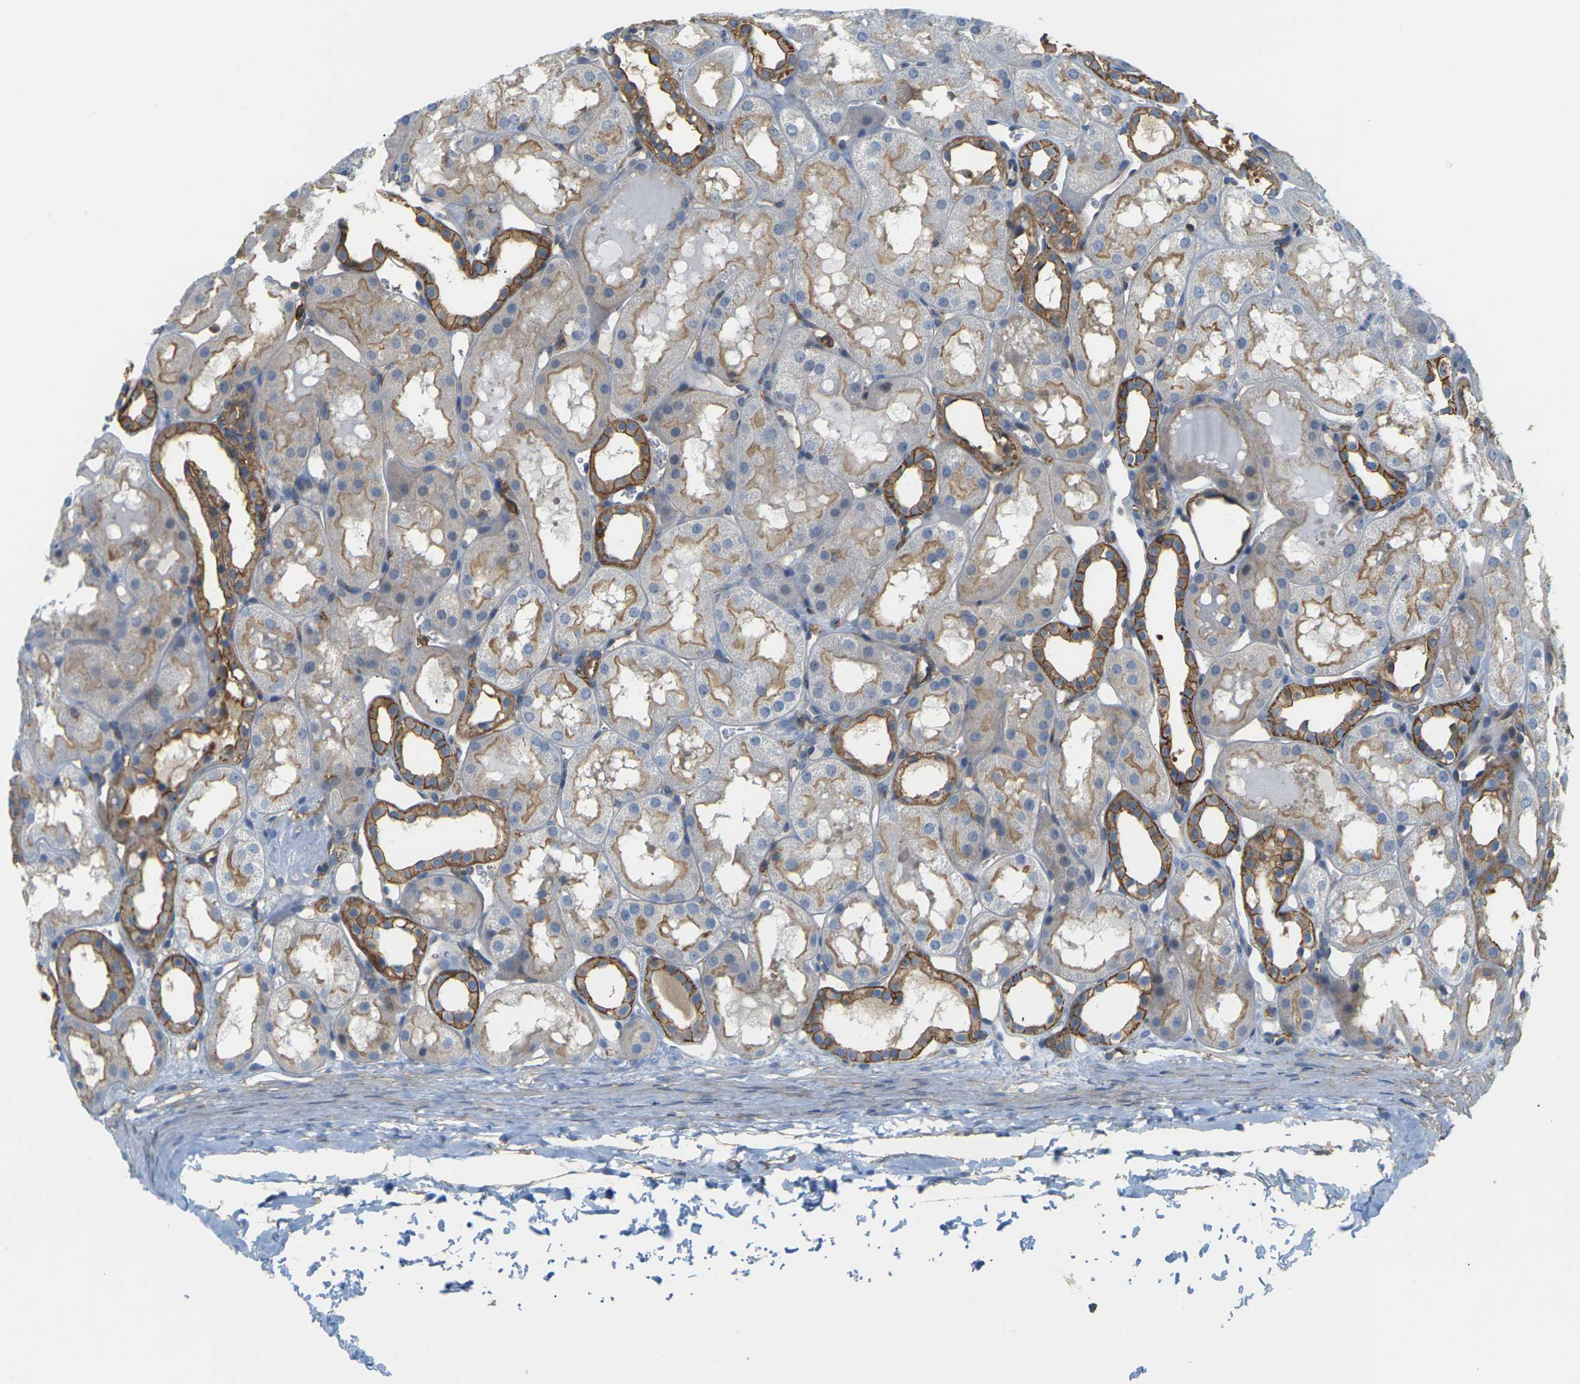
{"staining": {"intensity": "moderate", "quantity": ">75%", "location": "cytoplasmic/membranous"}, "tissue": "kidney", "cell_type": "Cells in glomeruli", "image_type": "normal", "snomed": [{"axis": "morphology", "description": "Normal tissue, NOS"}, {"axis": "topography", "description": "Kidney"}, {"axis": "topography", "description": "Urinary bladder"}], "caption": "IHC image of unremarkable human kidney stained for a protein (brown), which displays medium levels of moderate cytoplasmic/membranous staining in approximately >75% of cells in glomeruli.", "gene": "IQGAP1", "patient": {"sex": "male", "age": 16}}